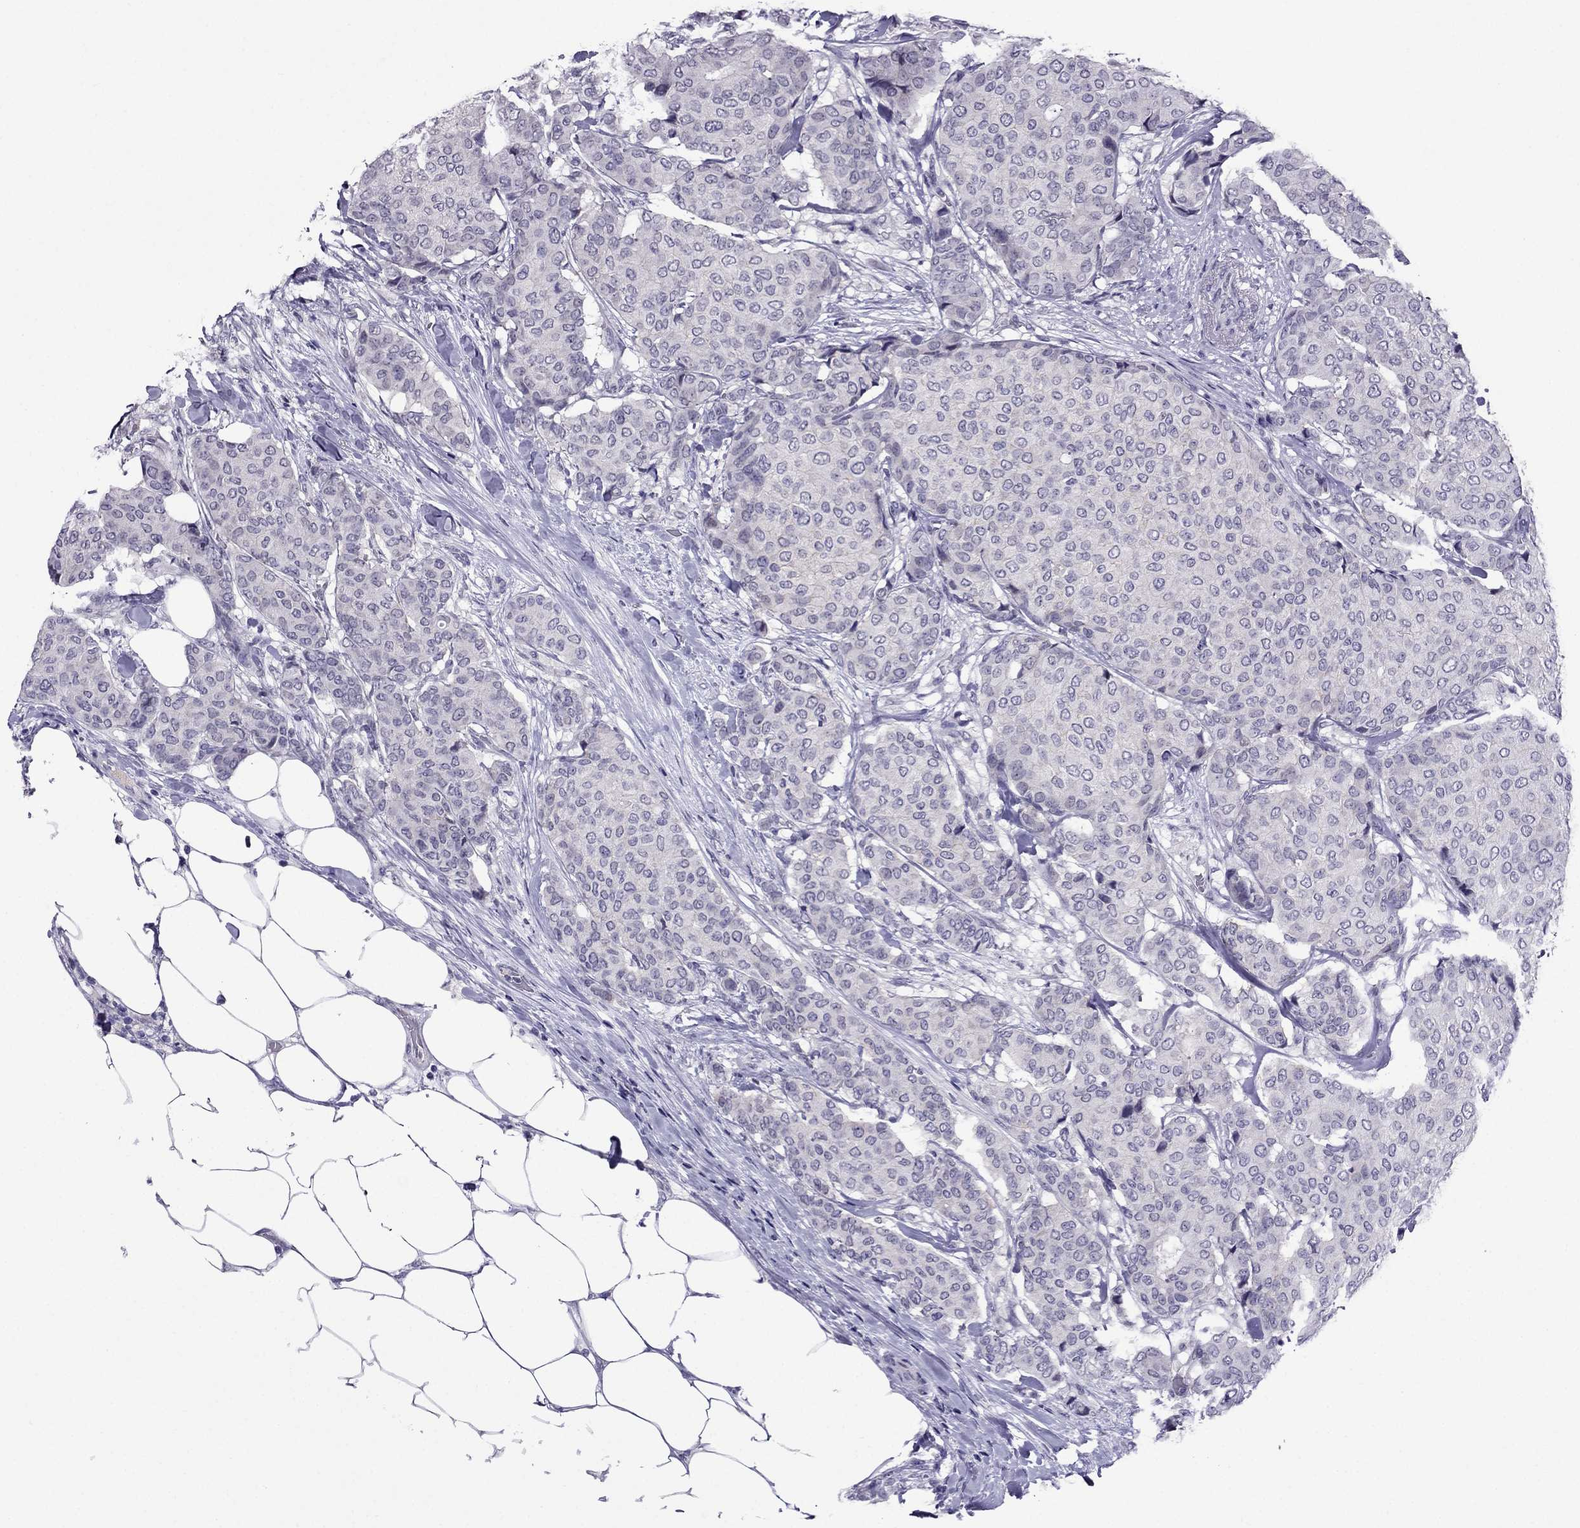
{"staining": {"intensity": "negative", "quantity": "none", "location": "none"}, "tissue": "breast cancer", "cell_type": "Tumor cells", "image_type": "cancer", "snomed": [{"axis": "morphology", "description": "Duct carcinoma"}, {"axis": "topography", "description": "Breast"}], "caption": "DAB immunohistochemical staining of human infiltrating ductal carcinoma (breast) displays no significant expression in tumor cells.", "gene": "SPTBN4", "patient": {"sex": "female", "age": 75}}